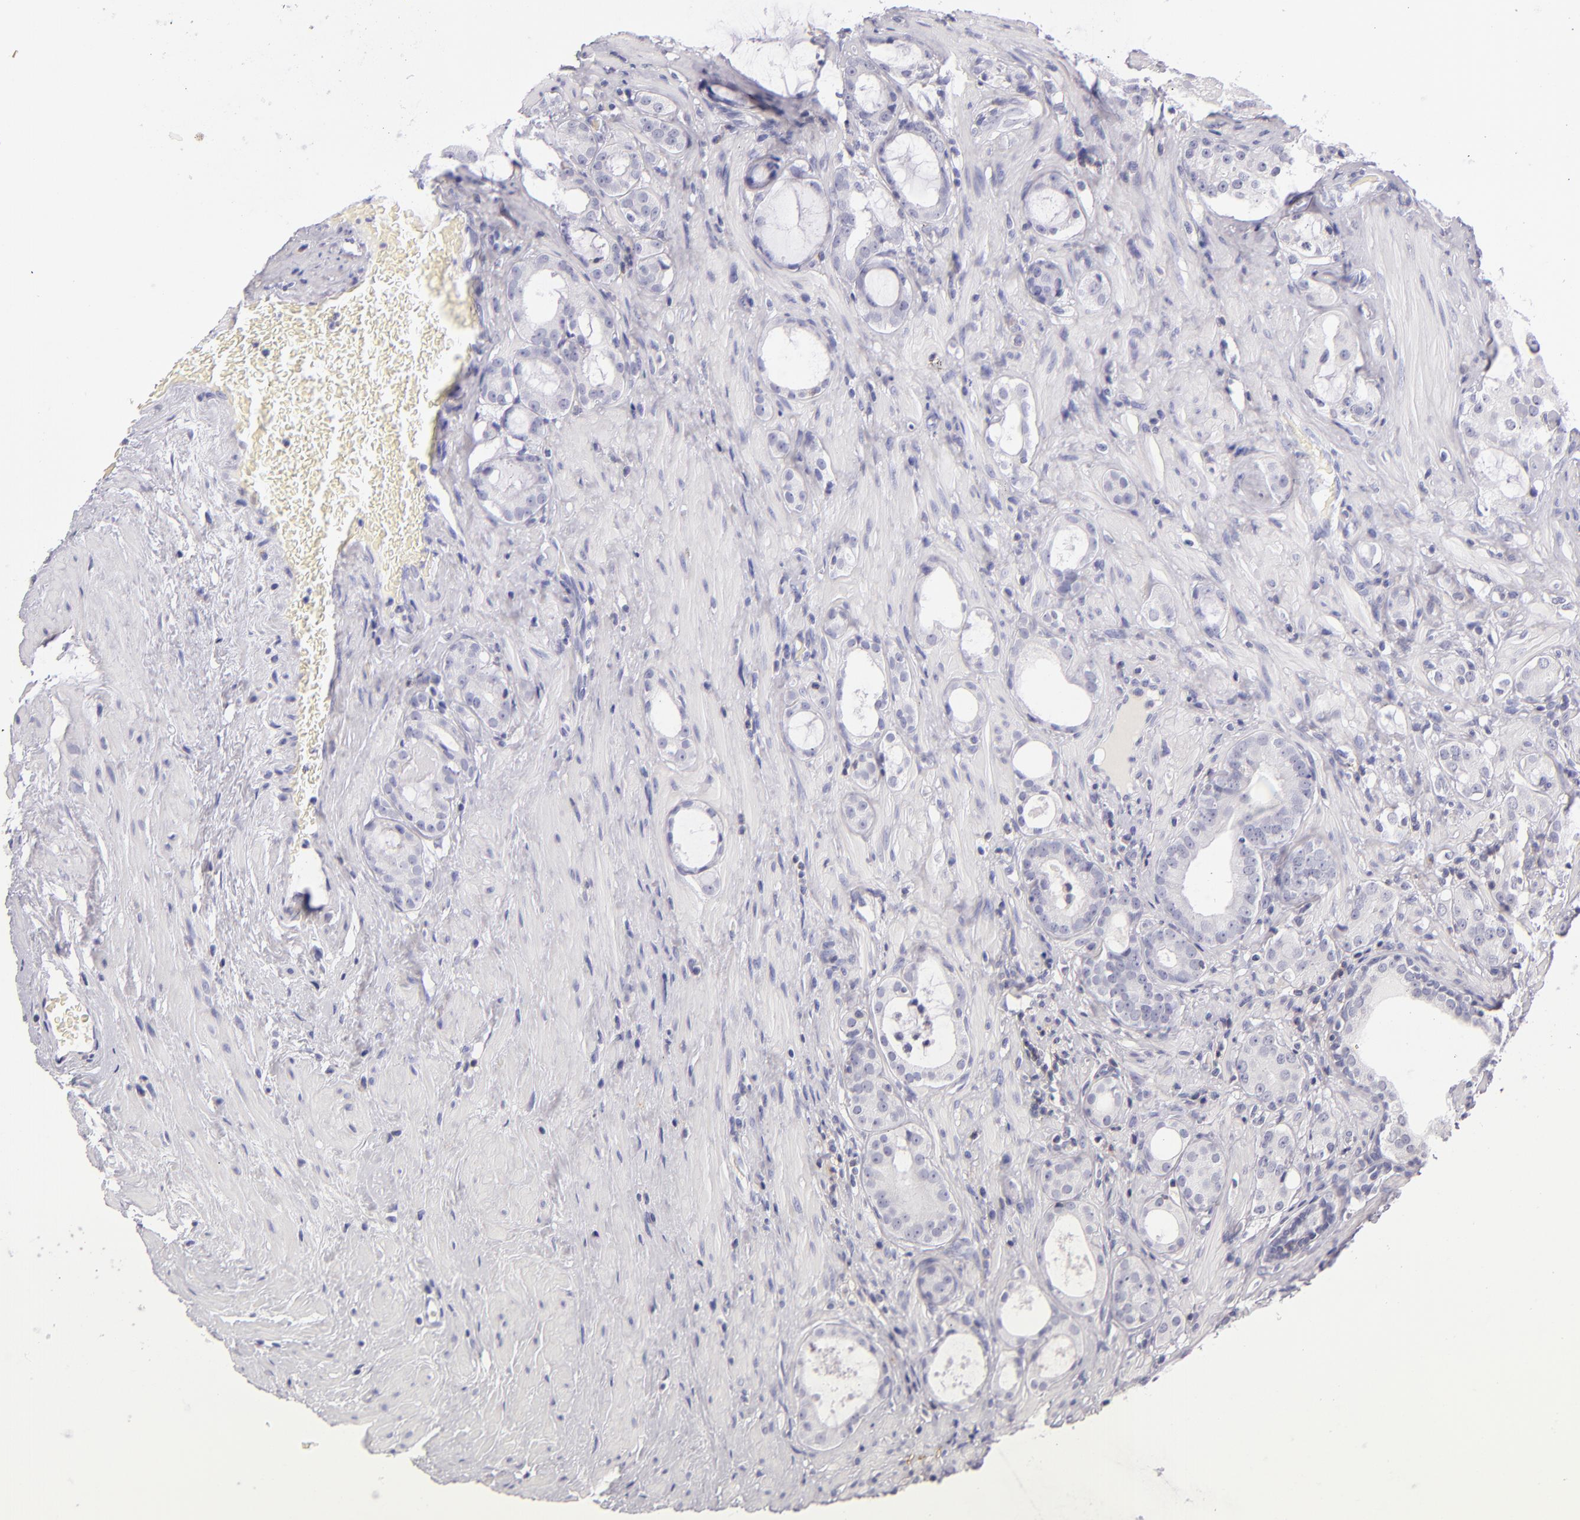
{"staining": {"intensity": "negative", "quantity": "none", "location": "none"}, "tissue": "prostate cancer", "cell_type": "Tumor cells", "image_type": "cancer", "snomed": [{"axis": "morphology", "description": "Adenocarcinoma, Medium grade"}, {"axis": "topography", "description": "Prostate"}], "caption": "High power microscopy micrograph of an immunohistochemistry photomicrograph of prostate cancer (medium-grade adenocarcinoma), revealing no significant staining in tumor cells.", "gene": "CD48", "patient": {"sex": "male", "age": 73}}